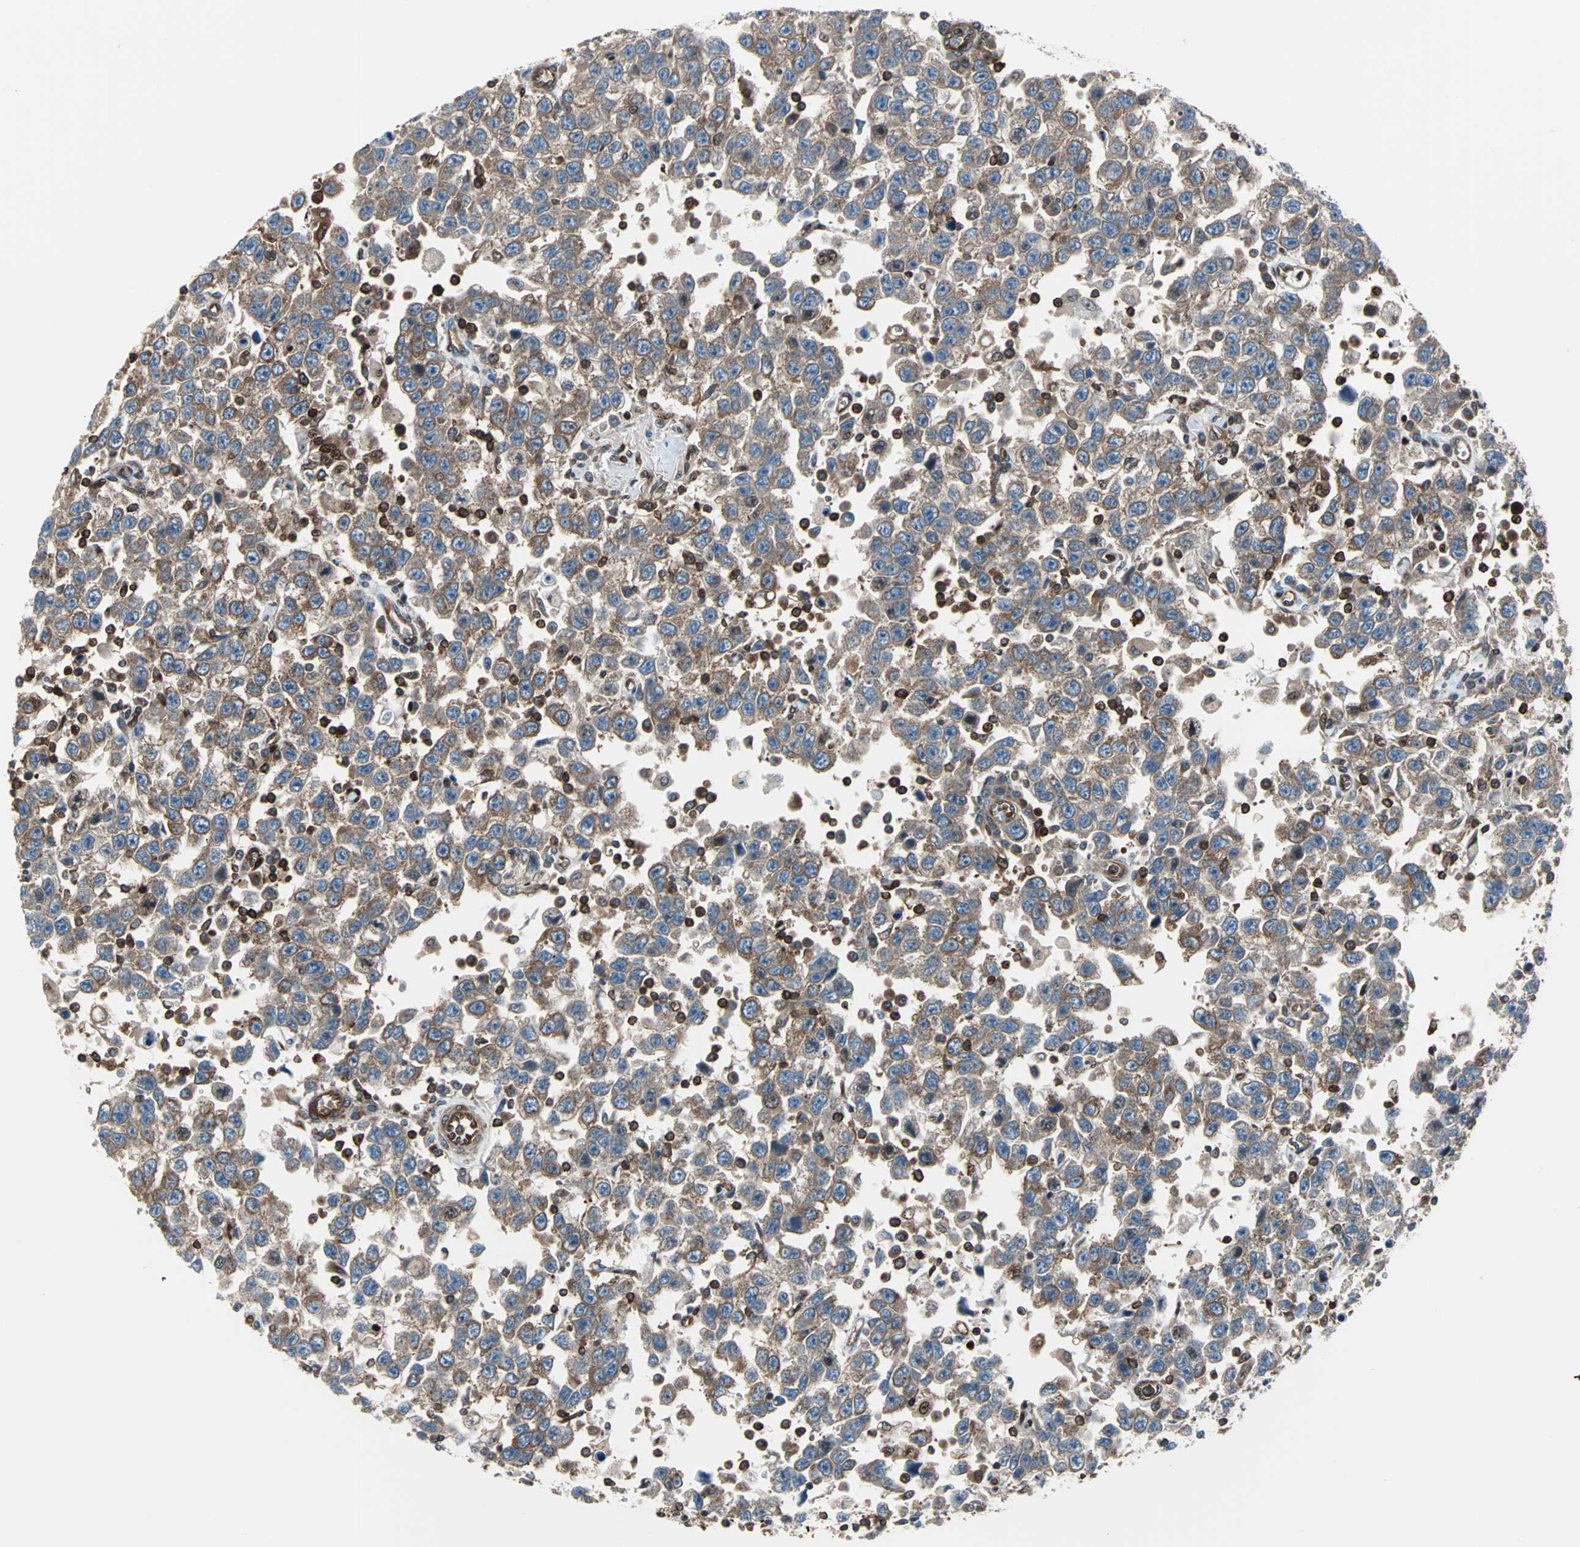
{"staining": {"intensity": "moderate", "quantity": ">75%", "location": "cytoplasmic/membranous"}, "tissue": "testis cancer", "cell_type": "Tumor cells", "image_type": "cancer", "snomed": [{"axis": "morphology", "description": "Seminoma, NOS"}, {"axis": "topography", "description": "Testis"}], "caption": "Testis cancer (seminoma) stained with a protein marker shows moderate staining in tumor cells.", "gene": "RELA", "patient": {"sex": "male", "age": 41}}